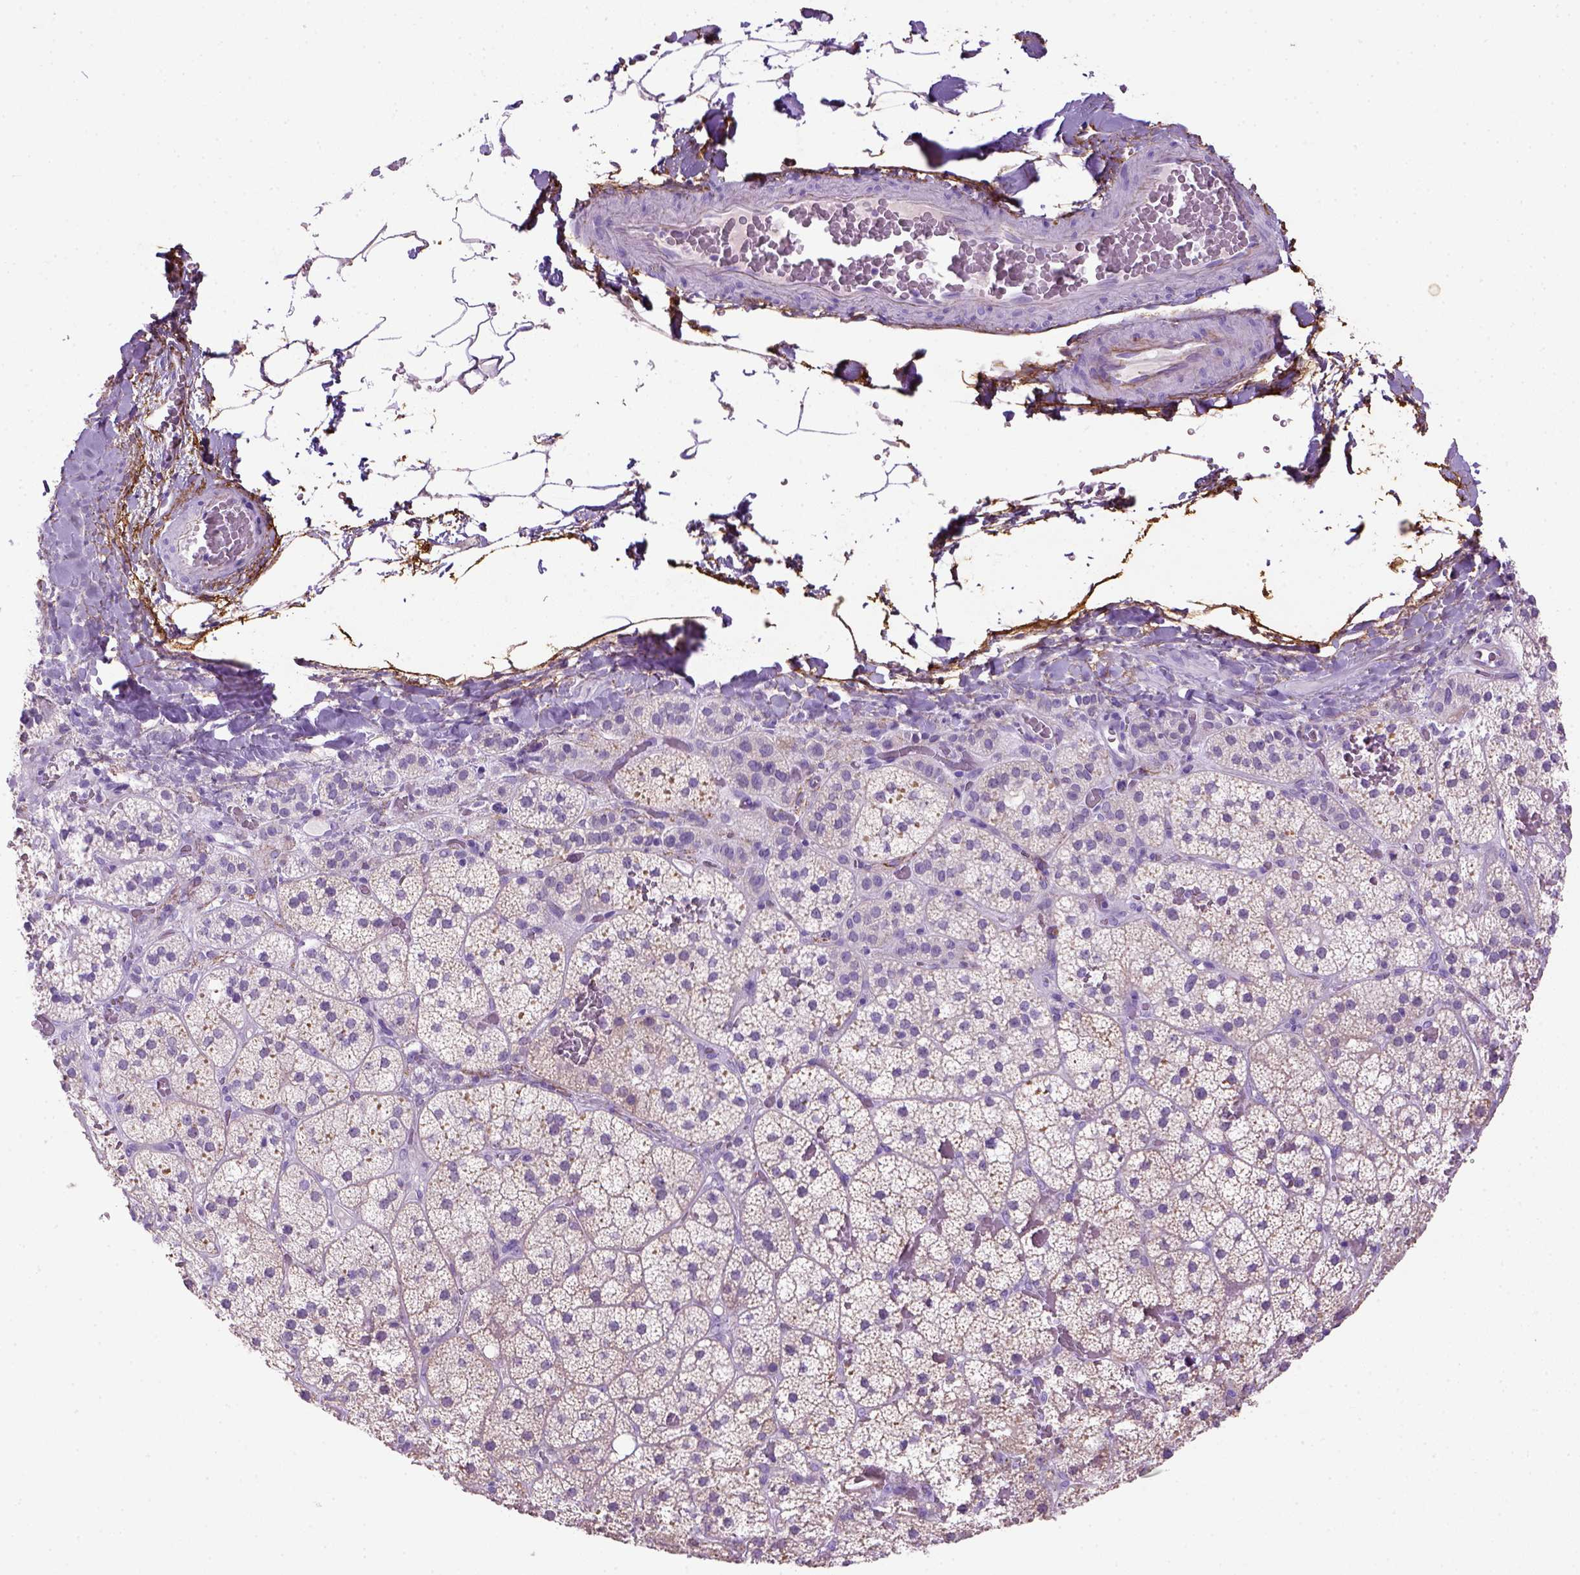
{"staining": {"intensity": "weak", "quantity": "<25%", "location": "cytoplasmic/membranous"}, "tissue": "adrenal gland", "cell_type": "Glandular cells", "image_type": "normal", "snomed": [{"axis": "morphology", "description": "Normal tissue, NOS"}, {"axis": "topography", "description": "Adrenal gland"}], "caption": "DAB (3,3'-diaminobenzidine) immunohistochemical staining of normal adrenal gland reveals no significant positivity in glandular cells.", "gene": "SIRPD", "patient": {"sex": "male", "age": 53}}